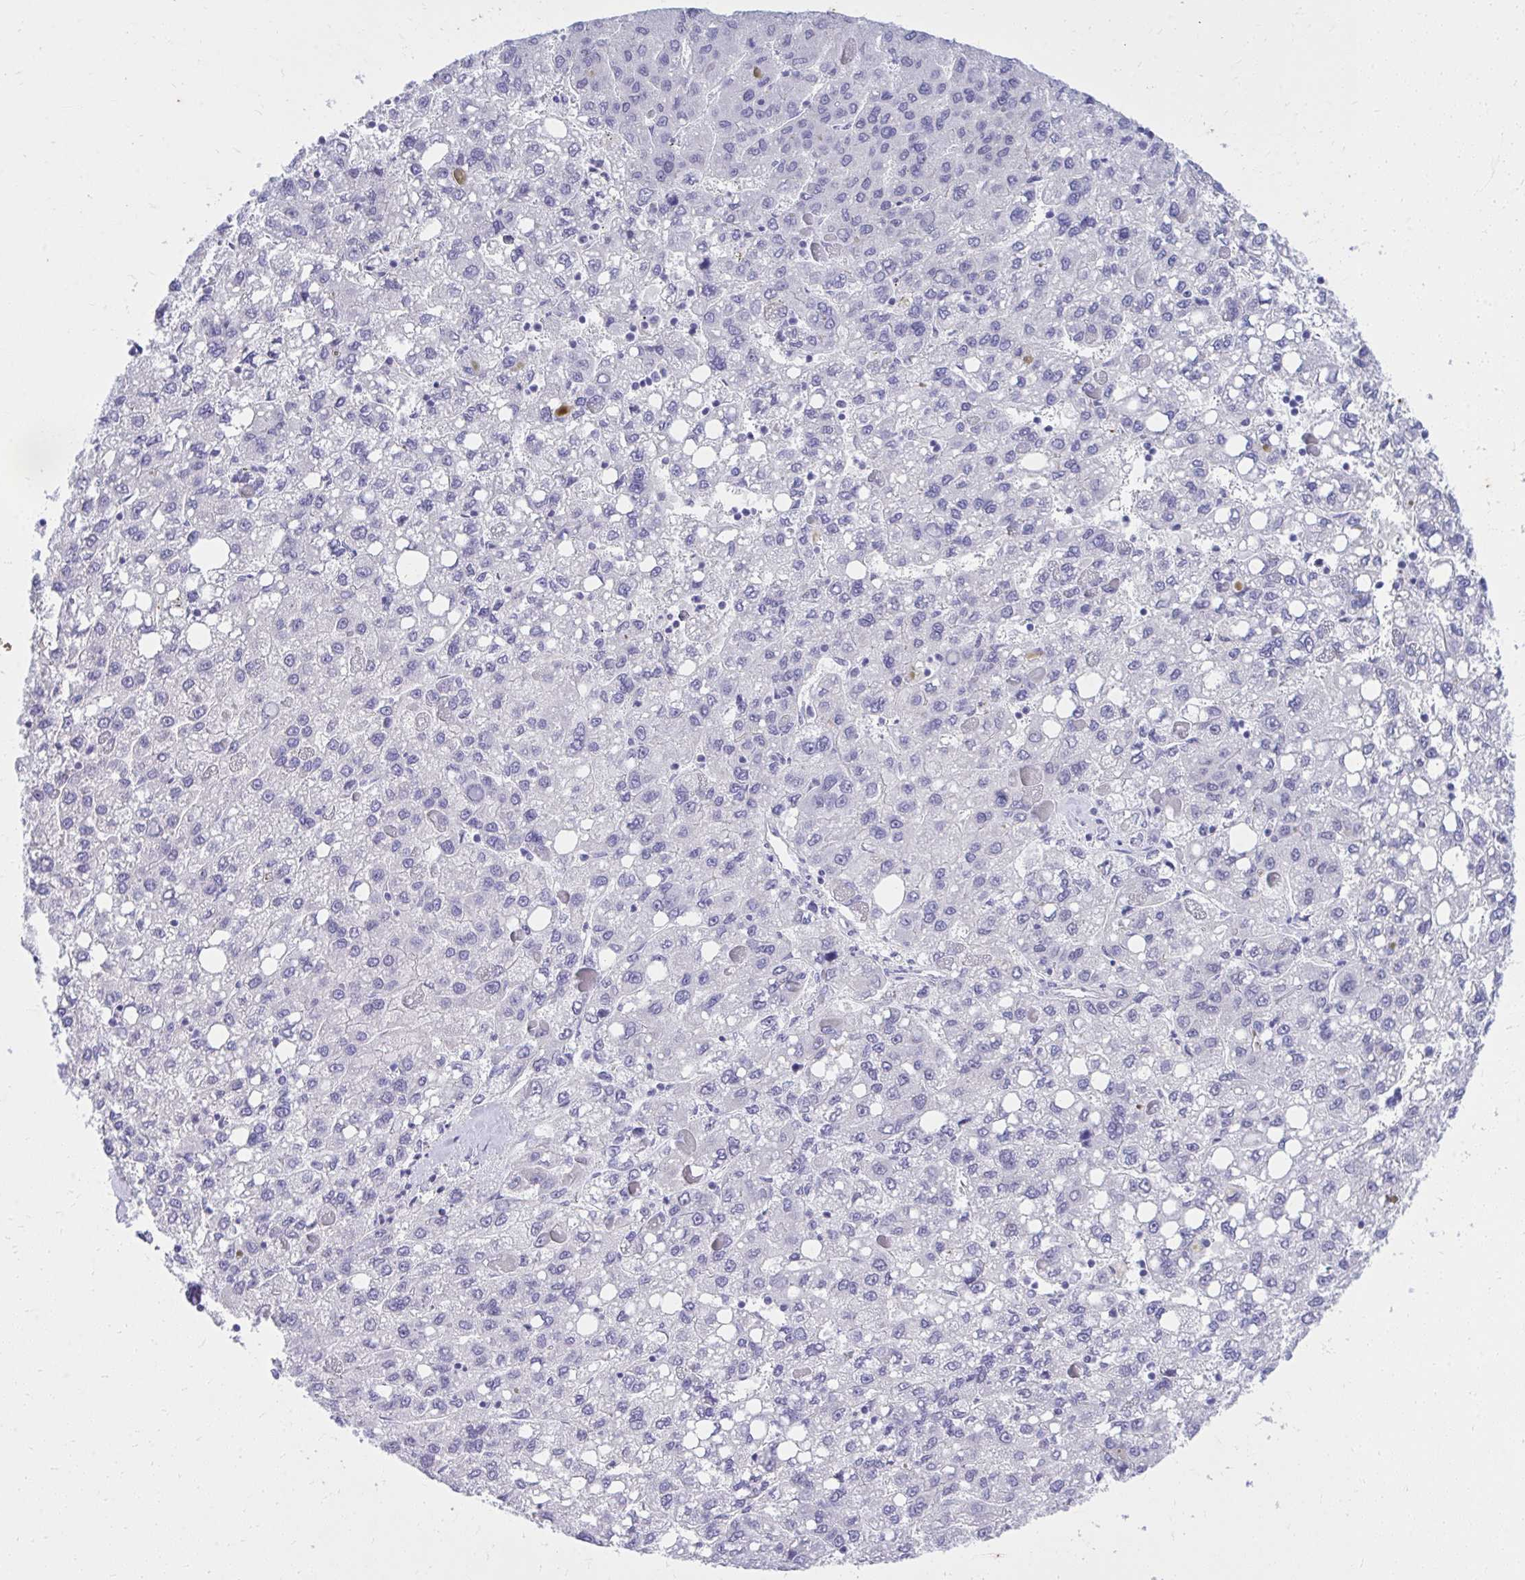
{"staining": {"intensity": "negative", "quantity": "none", "location": "none"}, "tissue": "liver cancer", "cell_type": "Tumor cells", "image_type": "cancer", "snomed": [{"axis": "morphology", "description": "Carcinoma, Hepatocellular, NOS"}, {"axis": "topography", "description": "Liver"}], "caption": "Human liver cancer stained for a protein using immunohistochemistry demonstrates no staining in tumor cells.", "gene": "KLK1", "patient": {"sex": "female", "age": 82}}